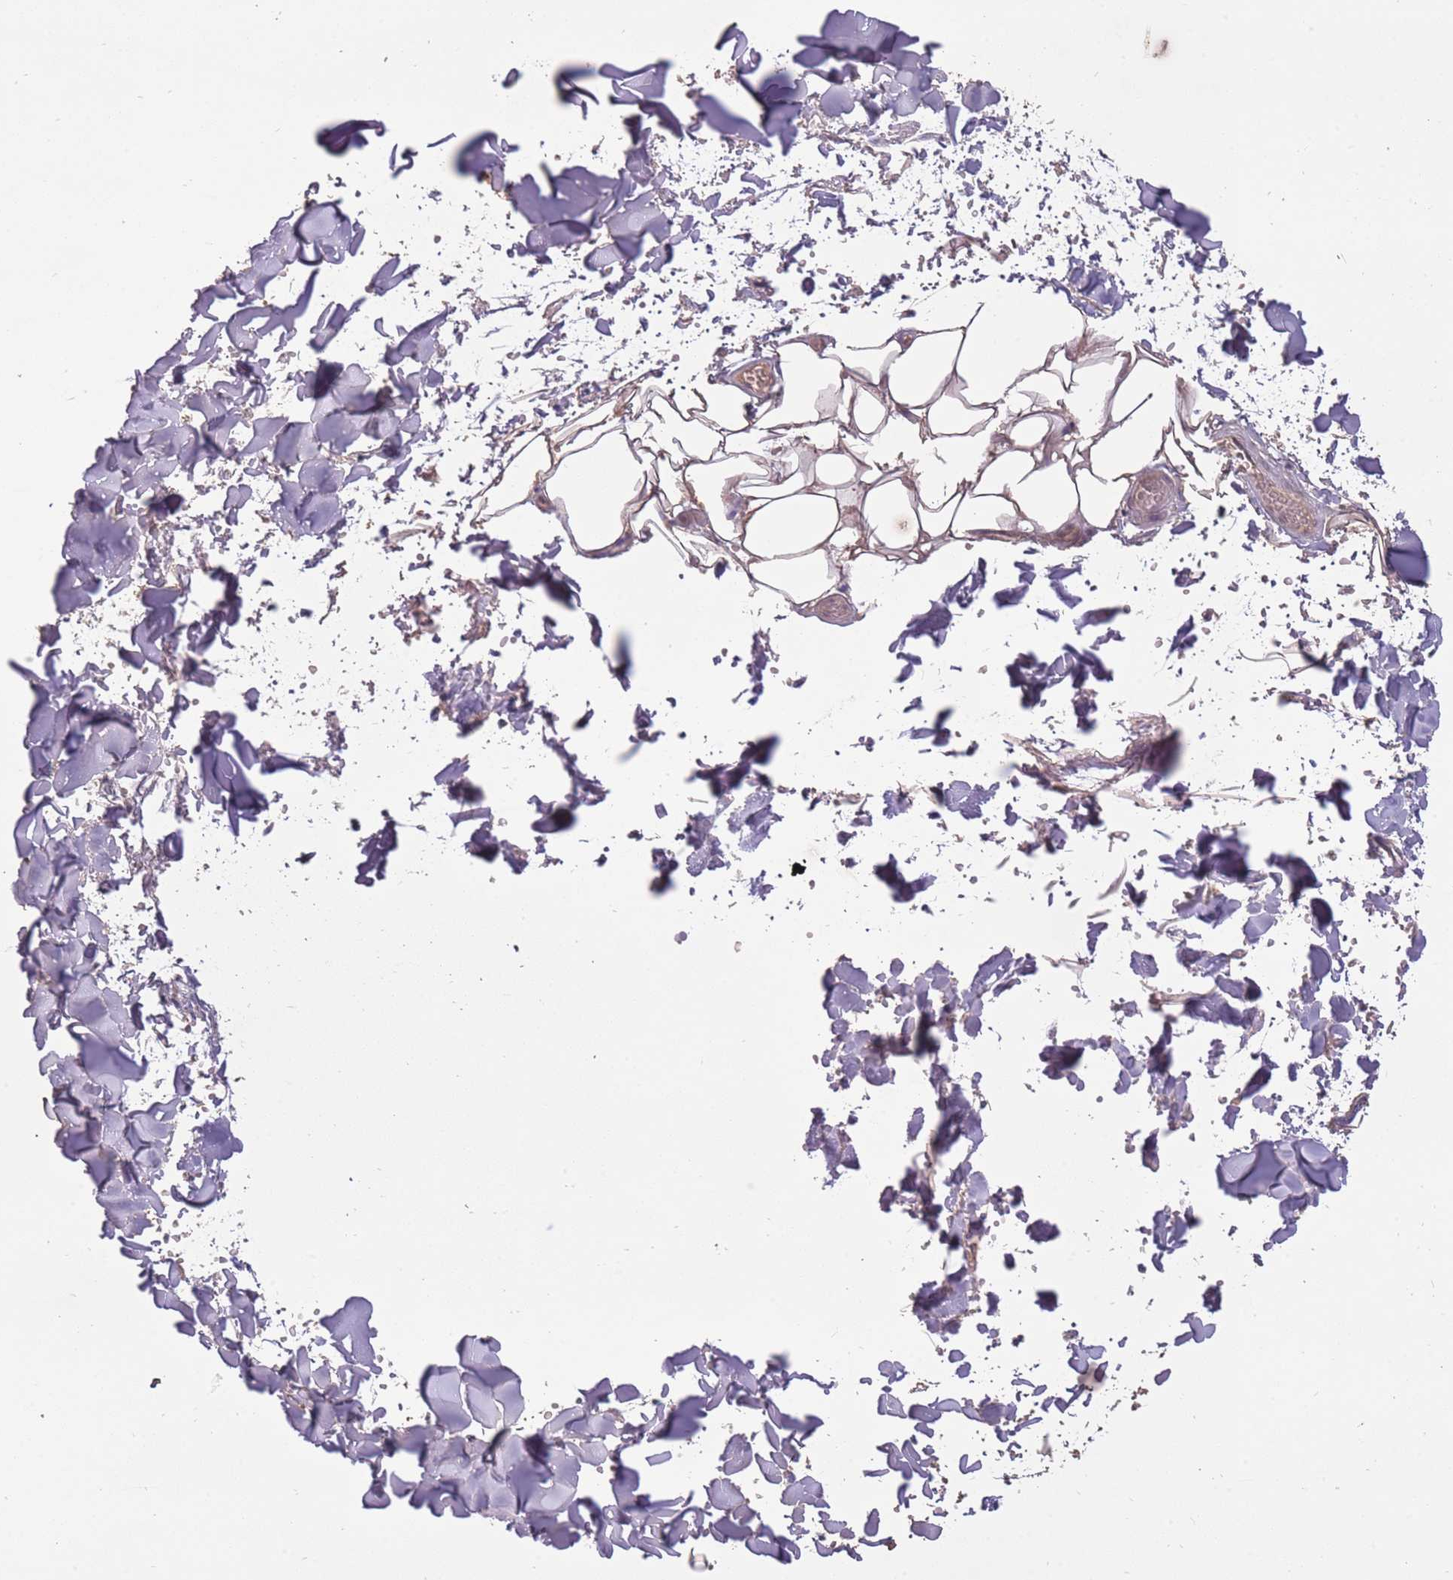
{"staining": {"intensity": "moderate", "quantity": "25%-75%", "location": "cytoplasmic/membranous"}, "tissue": "adipose tissue", "cell_type": "Adipocytes", "image_type": "normal", "snomed": [{"axis": "morphology", "description": "Normal tissue, NOS"}, {"axis": "topography", "description": "Salivary gland"}, {"axis": "topography", "description": "Peripheral nerve tissue"}], "caption": "High-power microscopy captured an IHC photomicrograph of benign adipose tissue, revealing moderate cytoplasmic/membranous expression in approximately 25%-75% of adipocytes.", "gene": "LRATD2", "patient": {"sex": "male", "age": 38}}